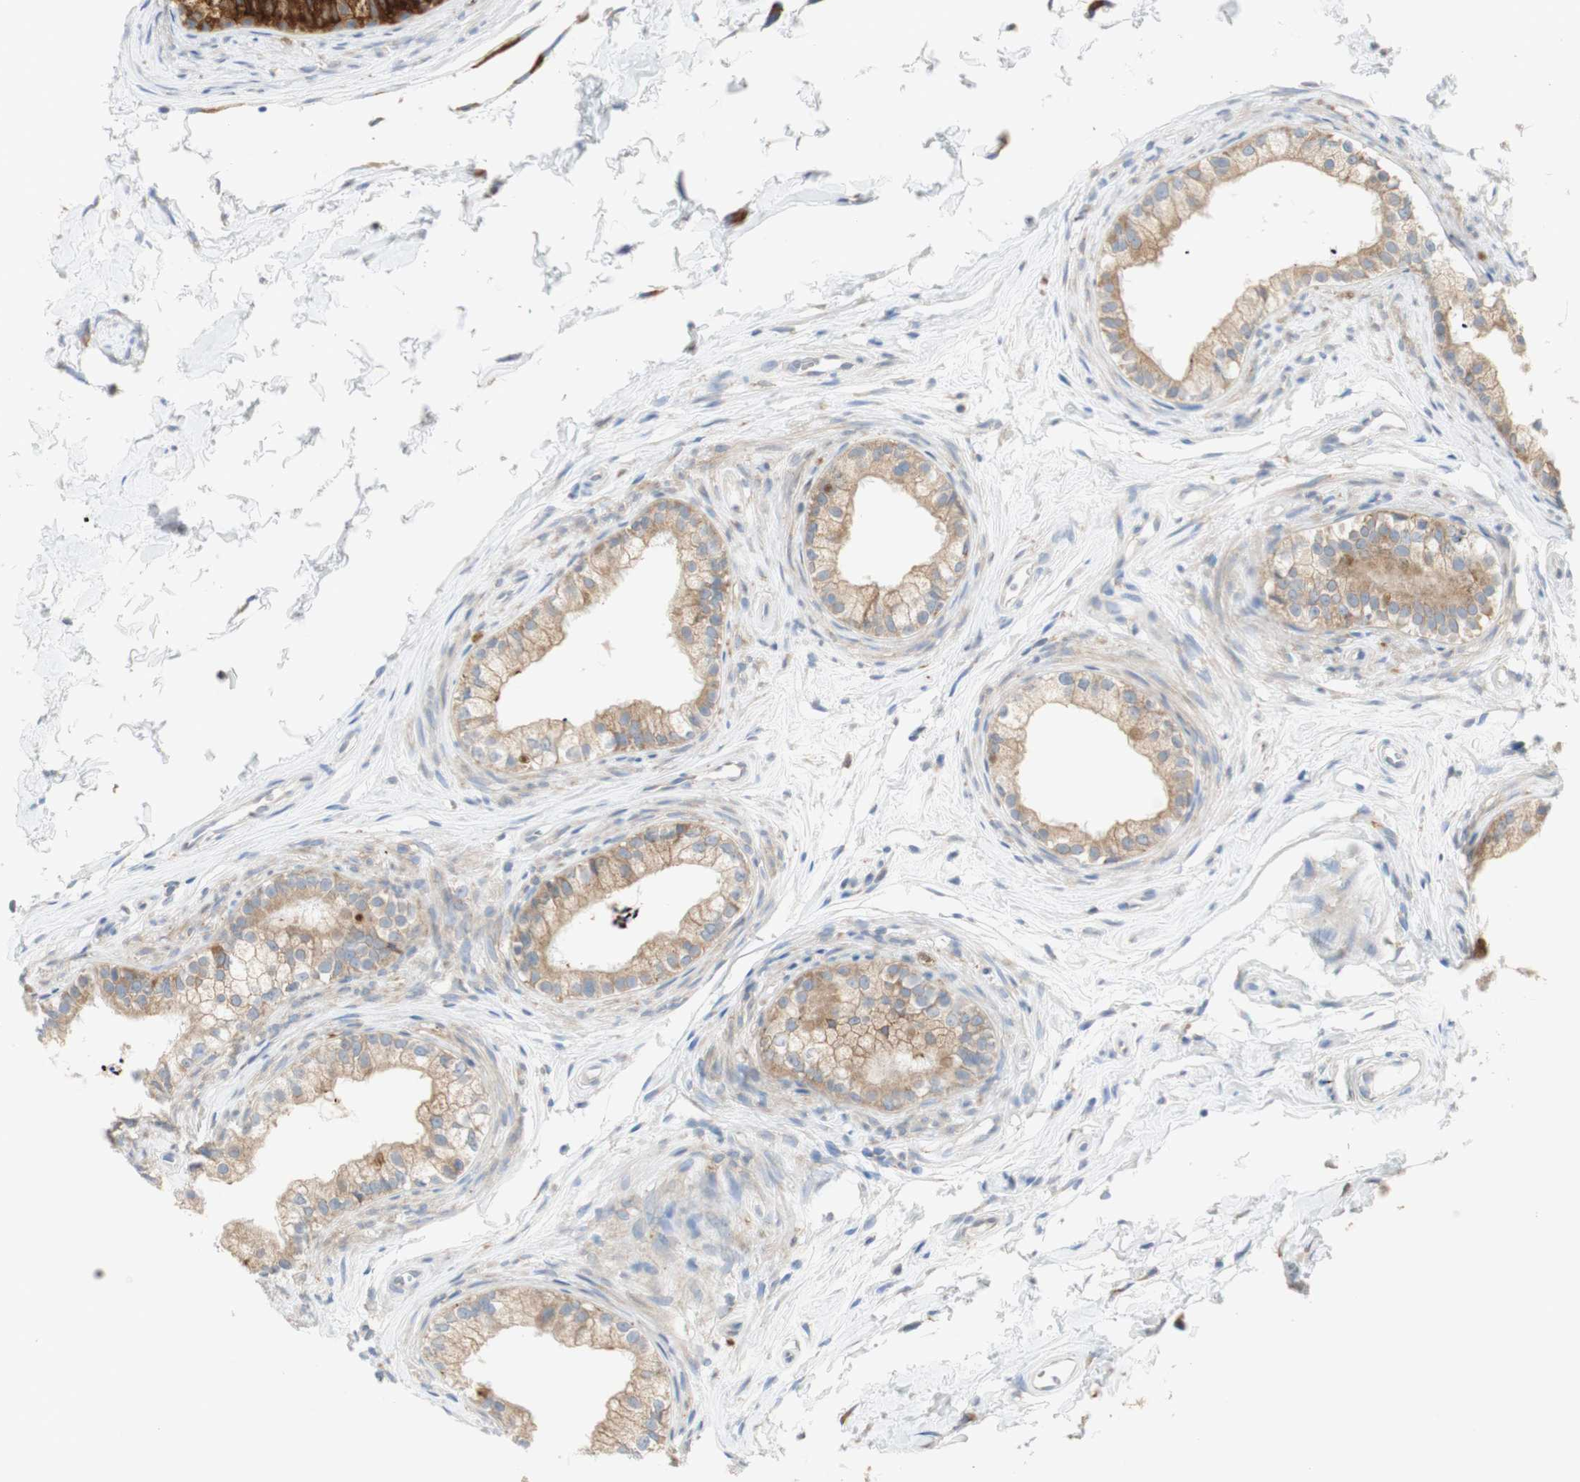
{"staining": {"intensity": "strong", "quantity": ">75%", "location": "cytoplasmic/membranous"}, "tissue": "epididymis", "cell_type": "Glandular cells", "image_type": "normal", "snomed": [{"axis": "morphology", "description": "Normal tissue, NOS"}, {"axis": "topography", "description": "Epididymis"}], "caption": "Epididymis stained with DAB immunohistochemistry (IHC) reveals high levels of strong cytoplasmic/membranous staining in approximately >75% of glandular cells.", "gene": "MANF", "patient": {"sex": "male", "age": 56}}